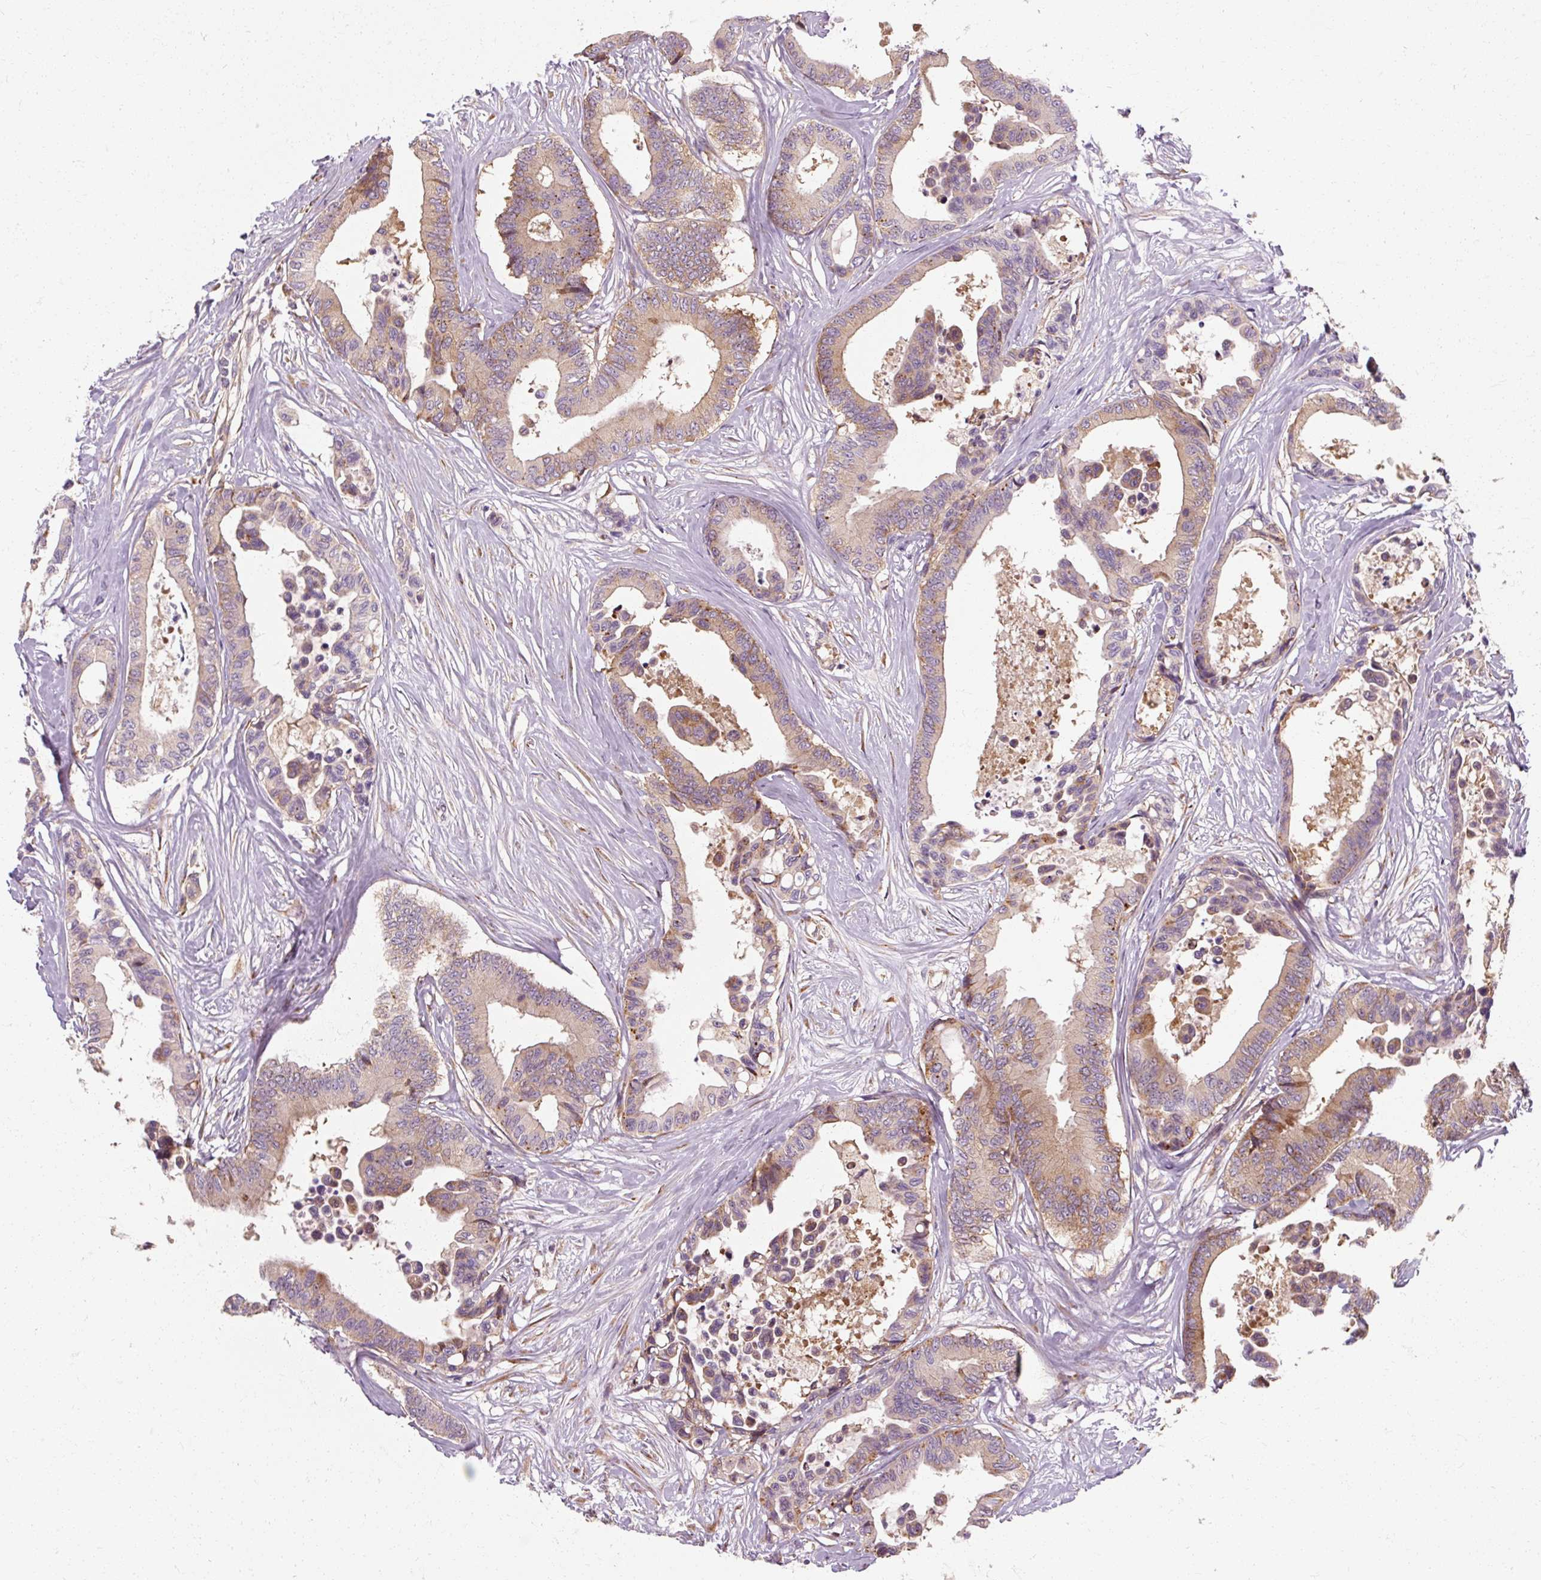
{"staining": {"intensity": "weak", "quantity": "25%-75%", "location": "cytoplasmic/membranous"}, "tissue": "colorectal cancer", "cell_type": "Tumor cells", "image_type": "cancer", "snomed": [{"axis": "morphology", "description": "Normal tissue, NOS"}, {"axis": "morphology", "description": "Adenocarcinoma, NOS"}, {"axis": "topography", "description": "Colon"}], "caption": "Adenocarcinoma (colorectal) was stained to show a protein in brown. There is low levels of weak cytoplasmic/membranous expression in approximately 25%-75% of tumor cells.", "gene": "TBC1D4", "patient": {"sex": "male", "age": 82}}